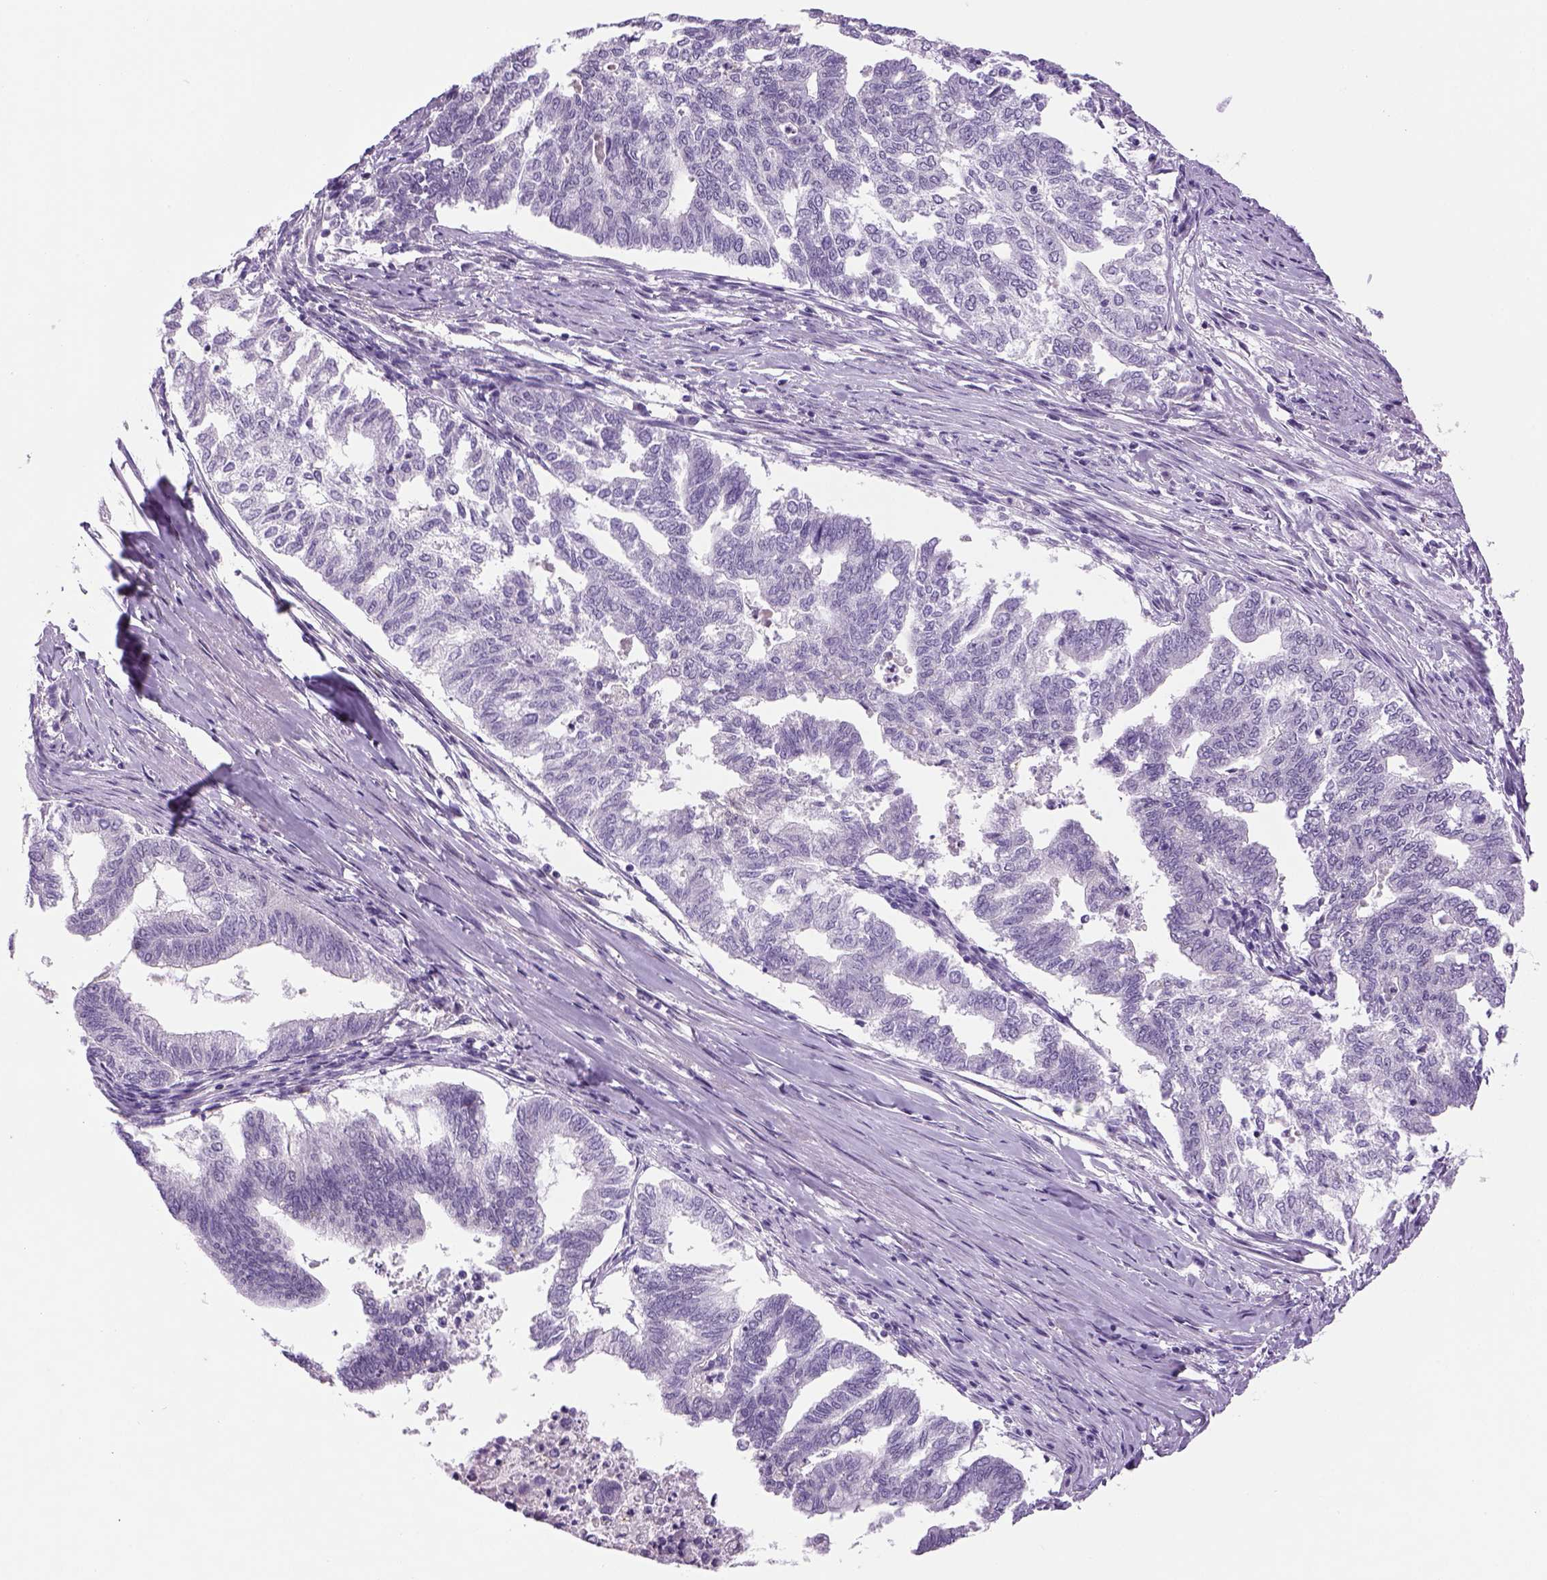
{"staining": {"intensity": "negative", "quantity": "none", "location": "none"}, "tissue": "endometrial cancer", "cell_type": "Tumor cells", "image_type": "cancer", "snomed": [{"axis": "morphology", "description": "Adenocarcinoma, NOS"}, {"axis": "topography", "description": "Endometrium"}], "caption": "IHC micrograph of endometrial cancer (adenocarcinoma) stained for a protein (brown), which demonstrates no staining in tumor cells.", "gene": "DBH", "patient": {"sex": "female", "age": 79}}